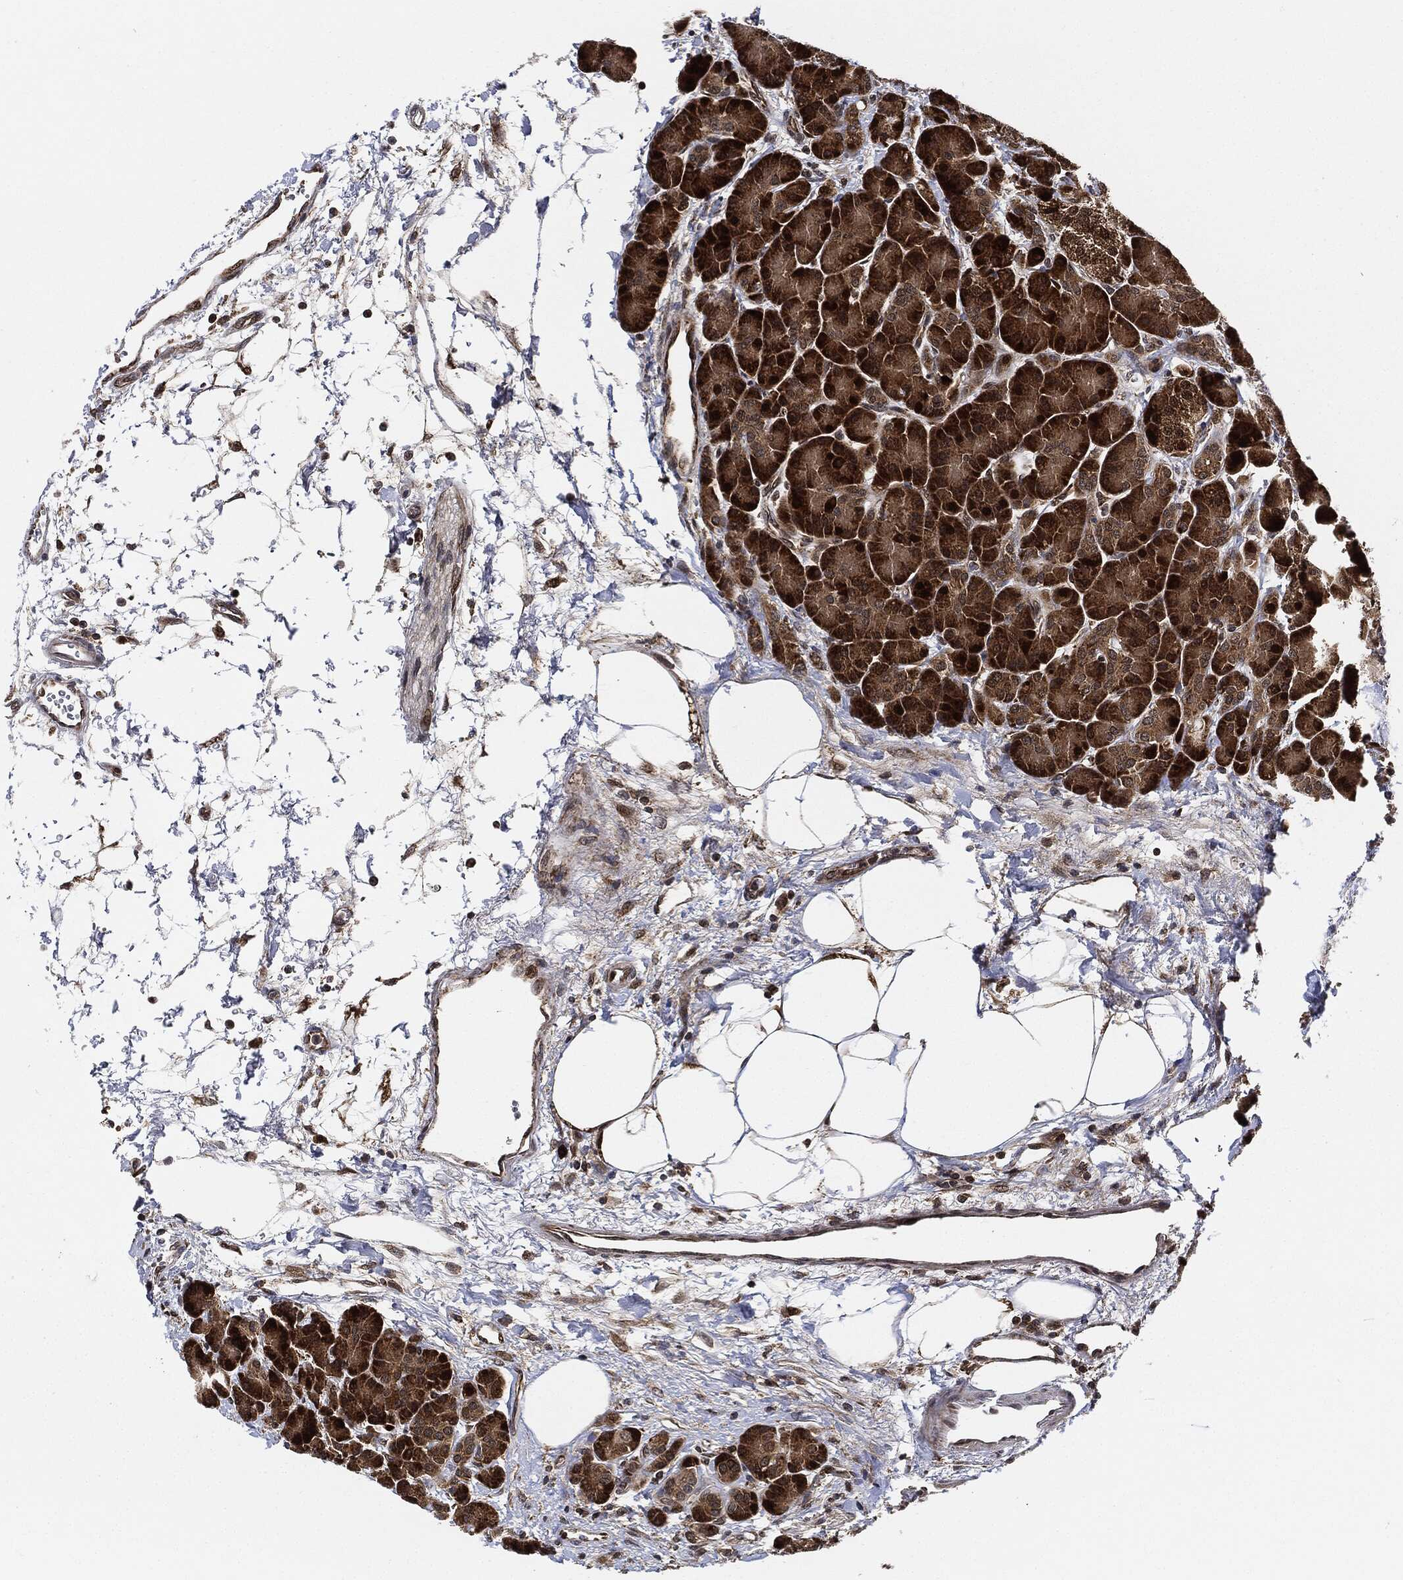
{"staining": {"intensity": "strong", "quantity": ">75%", "location": "cytoplasmic/membranous"}, "tissue": "pancreas", "cell_type": "Exocrine glandular cells", "image_type": "normal", "snomed": [{"axis": "morphology", "description": "Normal tissue, NOS"}, {"axis": "topography", "description": "Pancreas"}], "caption": "Immunohistochemistry (IHC) of benign pancreas displays high levels of strong cytoplasmic/membranous positivity in approximately >75% of exocrine glandular cells.", "gene": "RNASEL", "patient": {"sex": "female", "age": 63}}